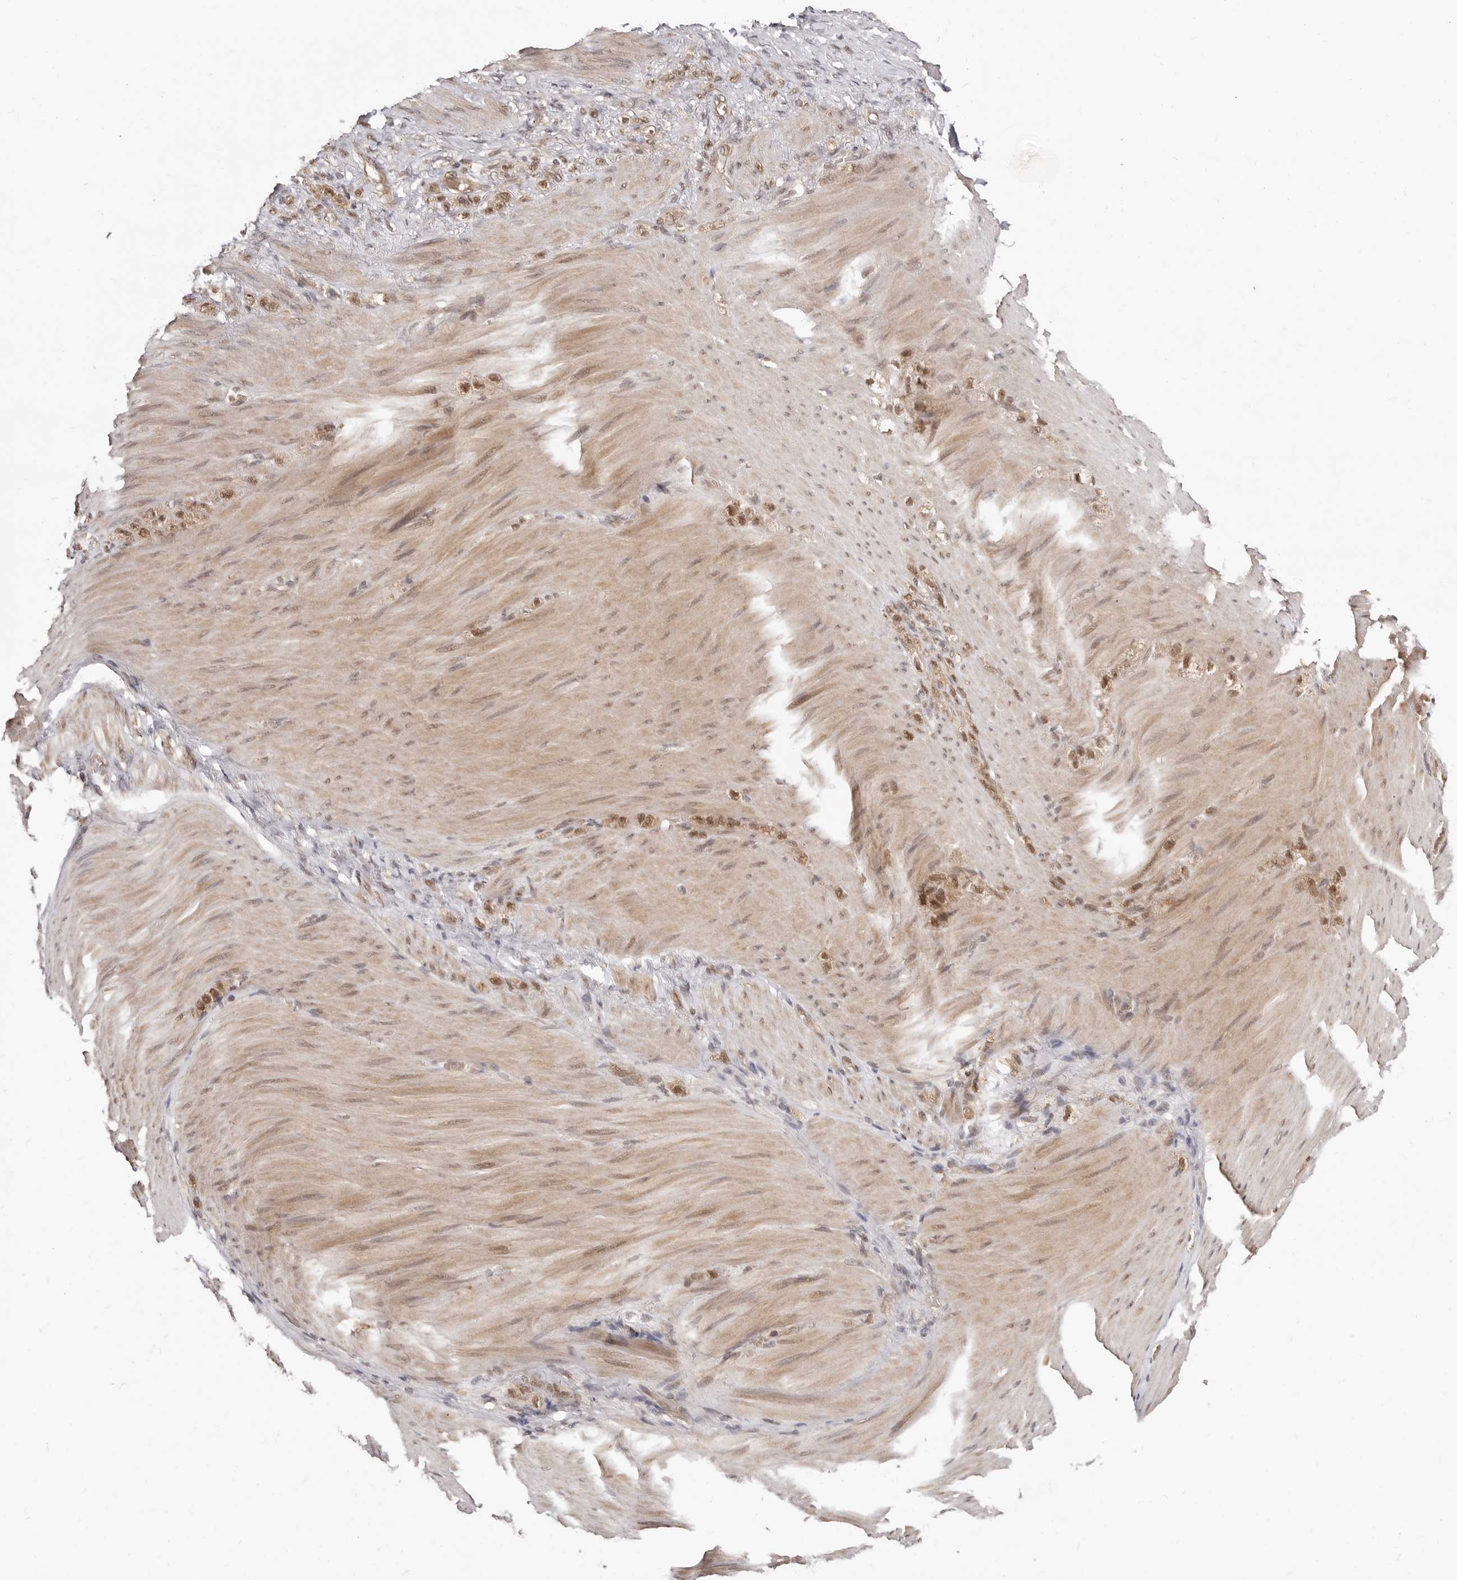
{"staining": {"intensity": "moderate", "quantity": ">75%", "location": "nuclear"}, "tissue": "stomach cancer", "cell_type": "Tumor cells", "image_type": "cancer", "snomed": [{"axis": "morphology", "description": "Normal tissue, NOS"}, {"axis": "morphology", "description": "Adenocarcinoma, NOS"}, {"axis": "topography", "description": "Stomach"}], "caption": "A histopathology image of human stomach adenocarcinoma stained for a protein demonstrates moderate nuclear brown staining in tumor cells. The protein of interest is shown in brown color, while the nuclei are stained blue.", "gene": "MED8", "patient": {"sex": "male", "age": 82}}